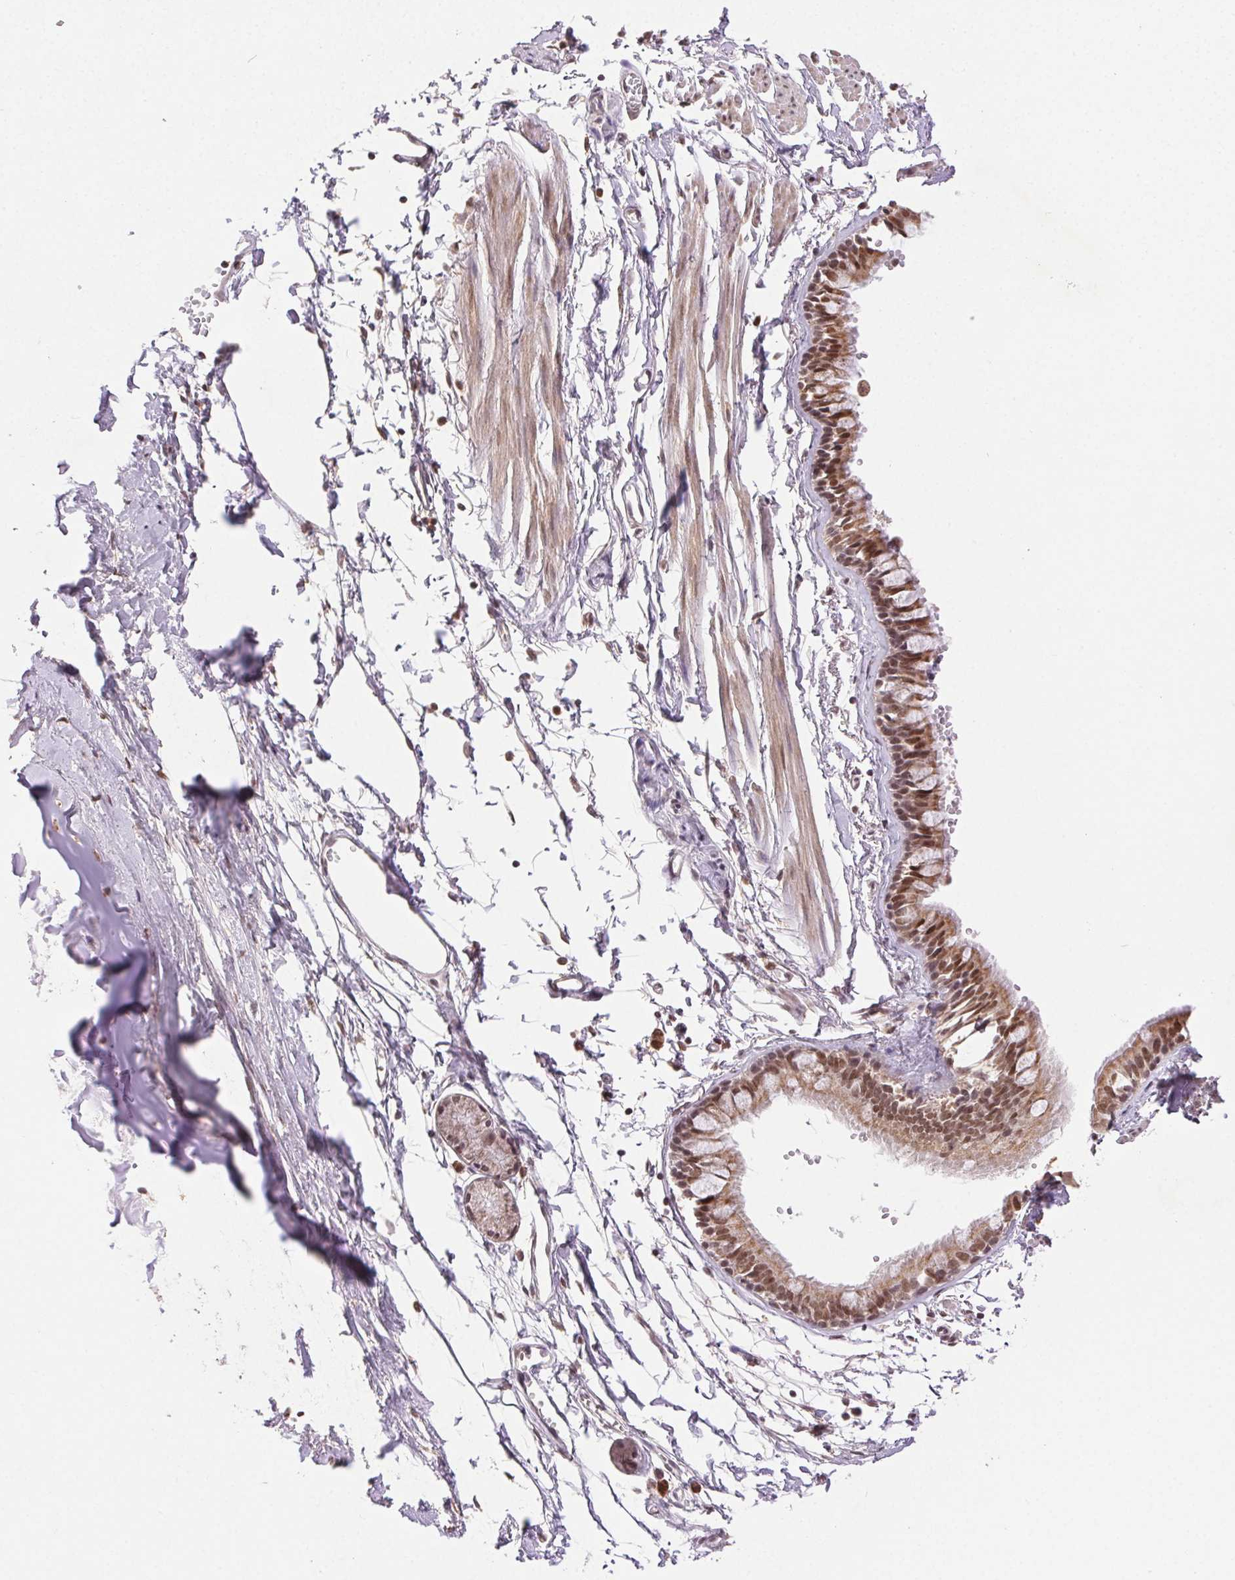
{"staining": {"intensity": "moderate", "quantity": ">75%", "location": "cytoplasmic/membranous,nuclear"}, "tissue": "bronchus", "cell_type": "Respiratory epithelial cells", "image_type": "normal", "snomed": [{"axis": "morphology", "description": "Normal tissue, NOS"}, {"axis": "topography", "description": "Cartilage tissue"}, {"axis": "topography", "description": "Bronchus"}], "caption": "This micrograph demonstrates normal bronchus stained with IHC to label a protein in brown. The cytoplasmic/membranous,nuclear of respiratory epithelial cells show moderate positivity for the protein. Nuclei are counter-stained blue.", "gene": "PIWIL4", "patient": {"sex": "female", "age": 59}}